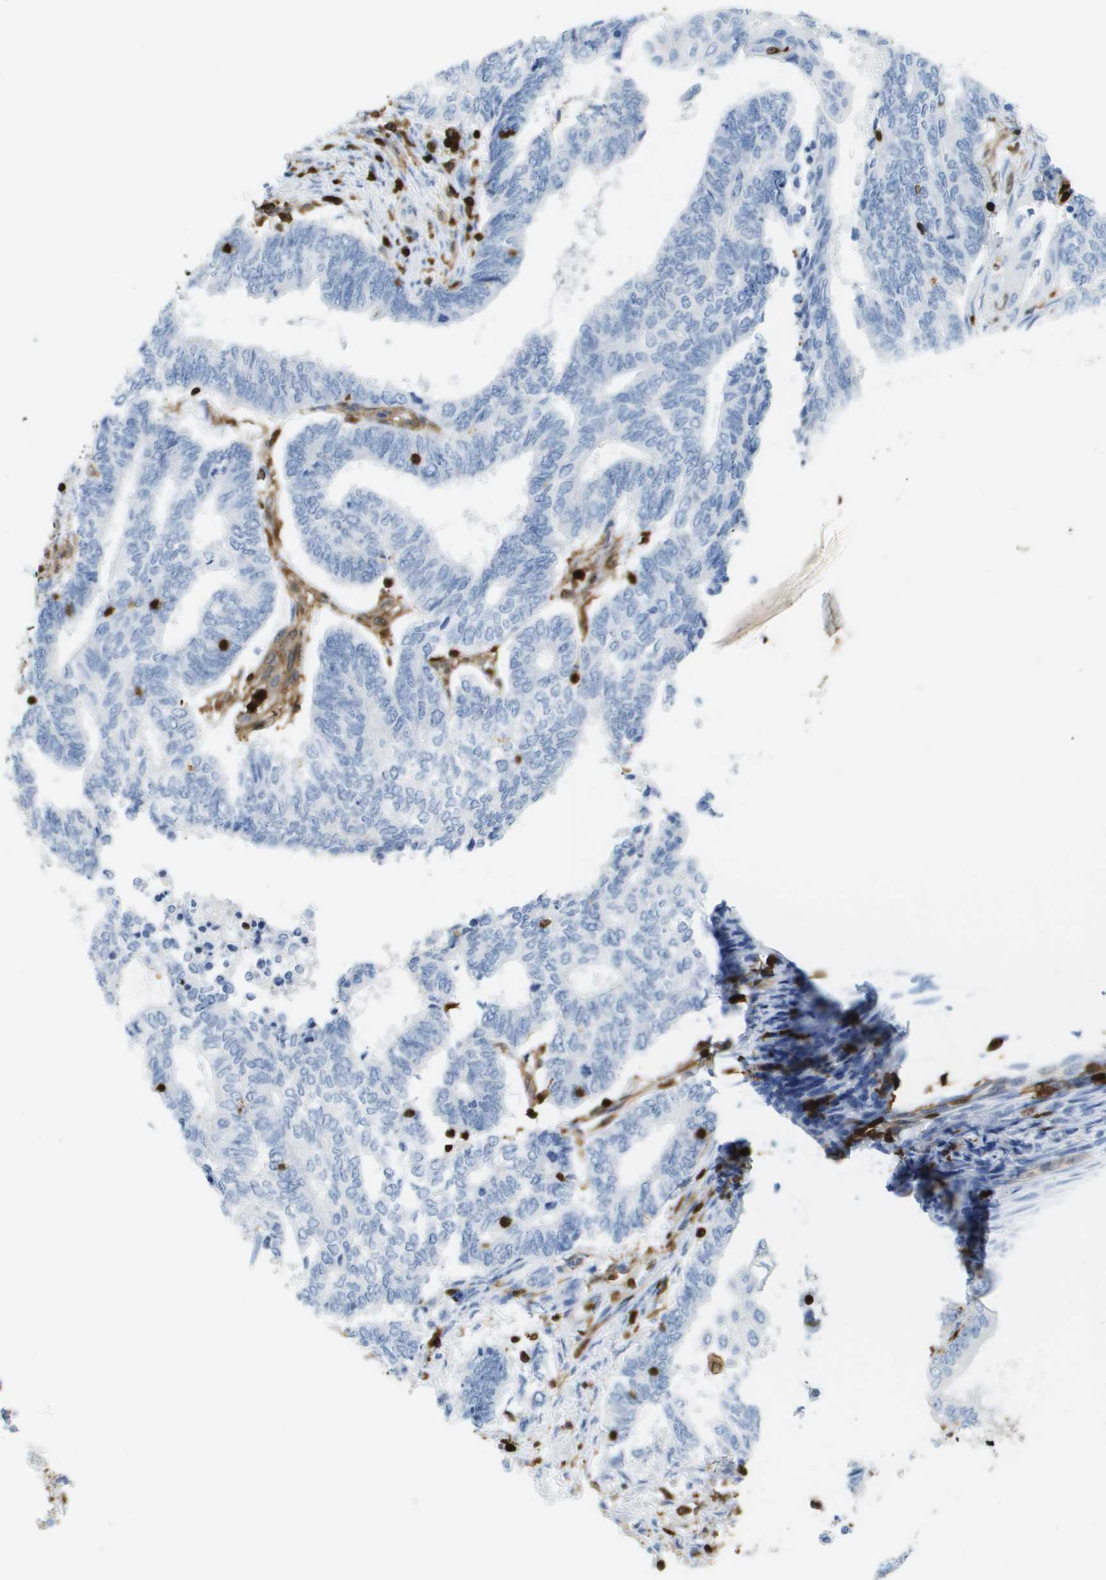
{"staining": {"intensity": "negative", "quantity": "none", "location": "none"}, "tissue": "endometrial cancer", "cell_type": "Tumor cells", "image_type": "cancer", "snomed": [{"axis": "morphology", "description": "Adenocarcinoma, NOS"}, {"axis": "topography", "description": "Uterus"}, {"axis": "topography", "description": "Endometrium"}], "caption": "Immunohistochemistry micrograph of neoplastic tissue: endometrial adenocarcinoma stained with DAB demonstrates no significant protein positivity in tumor cells.", "gene": "DOCK5", "patient": {"sex": "female", "age": 70}}